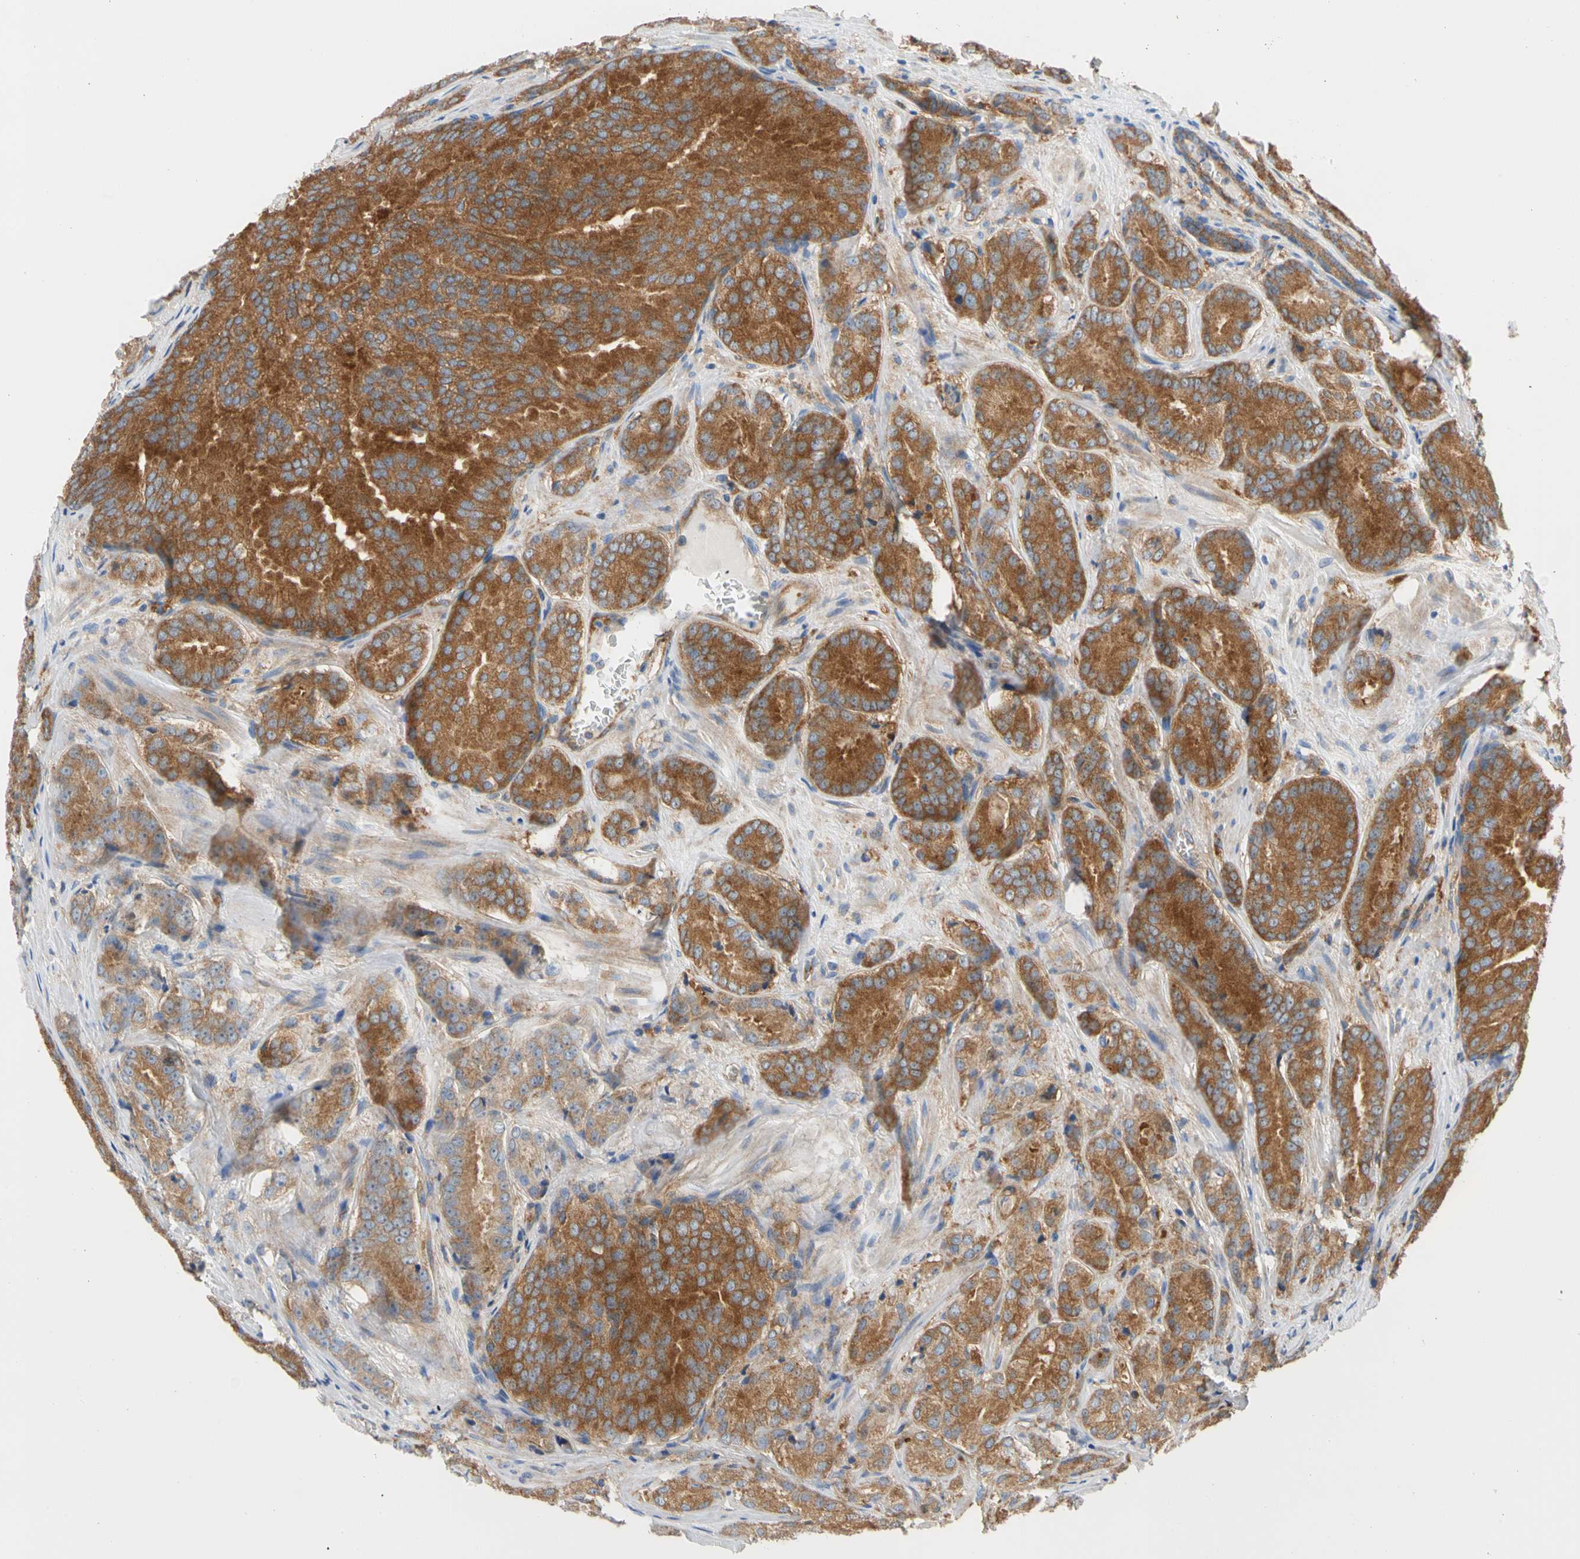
{"staining": {"intensity": "strong", "quantity": ">75%", "location": "cytoplasmic/membranous"}, "tissue": "prostate cancer", "cell_type": "Tumor cells", "image_type": "cancer", "snomed": [{"axis": "morphology", "description": "Adenocarcinoma, High grade"}, {"axis": "topography", "description": "Prostate"}], "caption": "Protein analysis of prostate cancer tissue exhibits strong cytoplasmic/membranous positivity in approximately >75% of tumor cells.", "gene": "GPHN", "patient": {"sex": "male", "age": 64}}